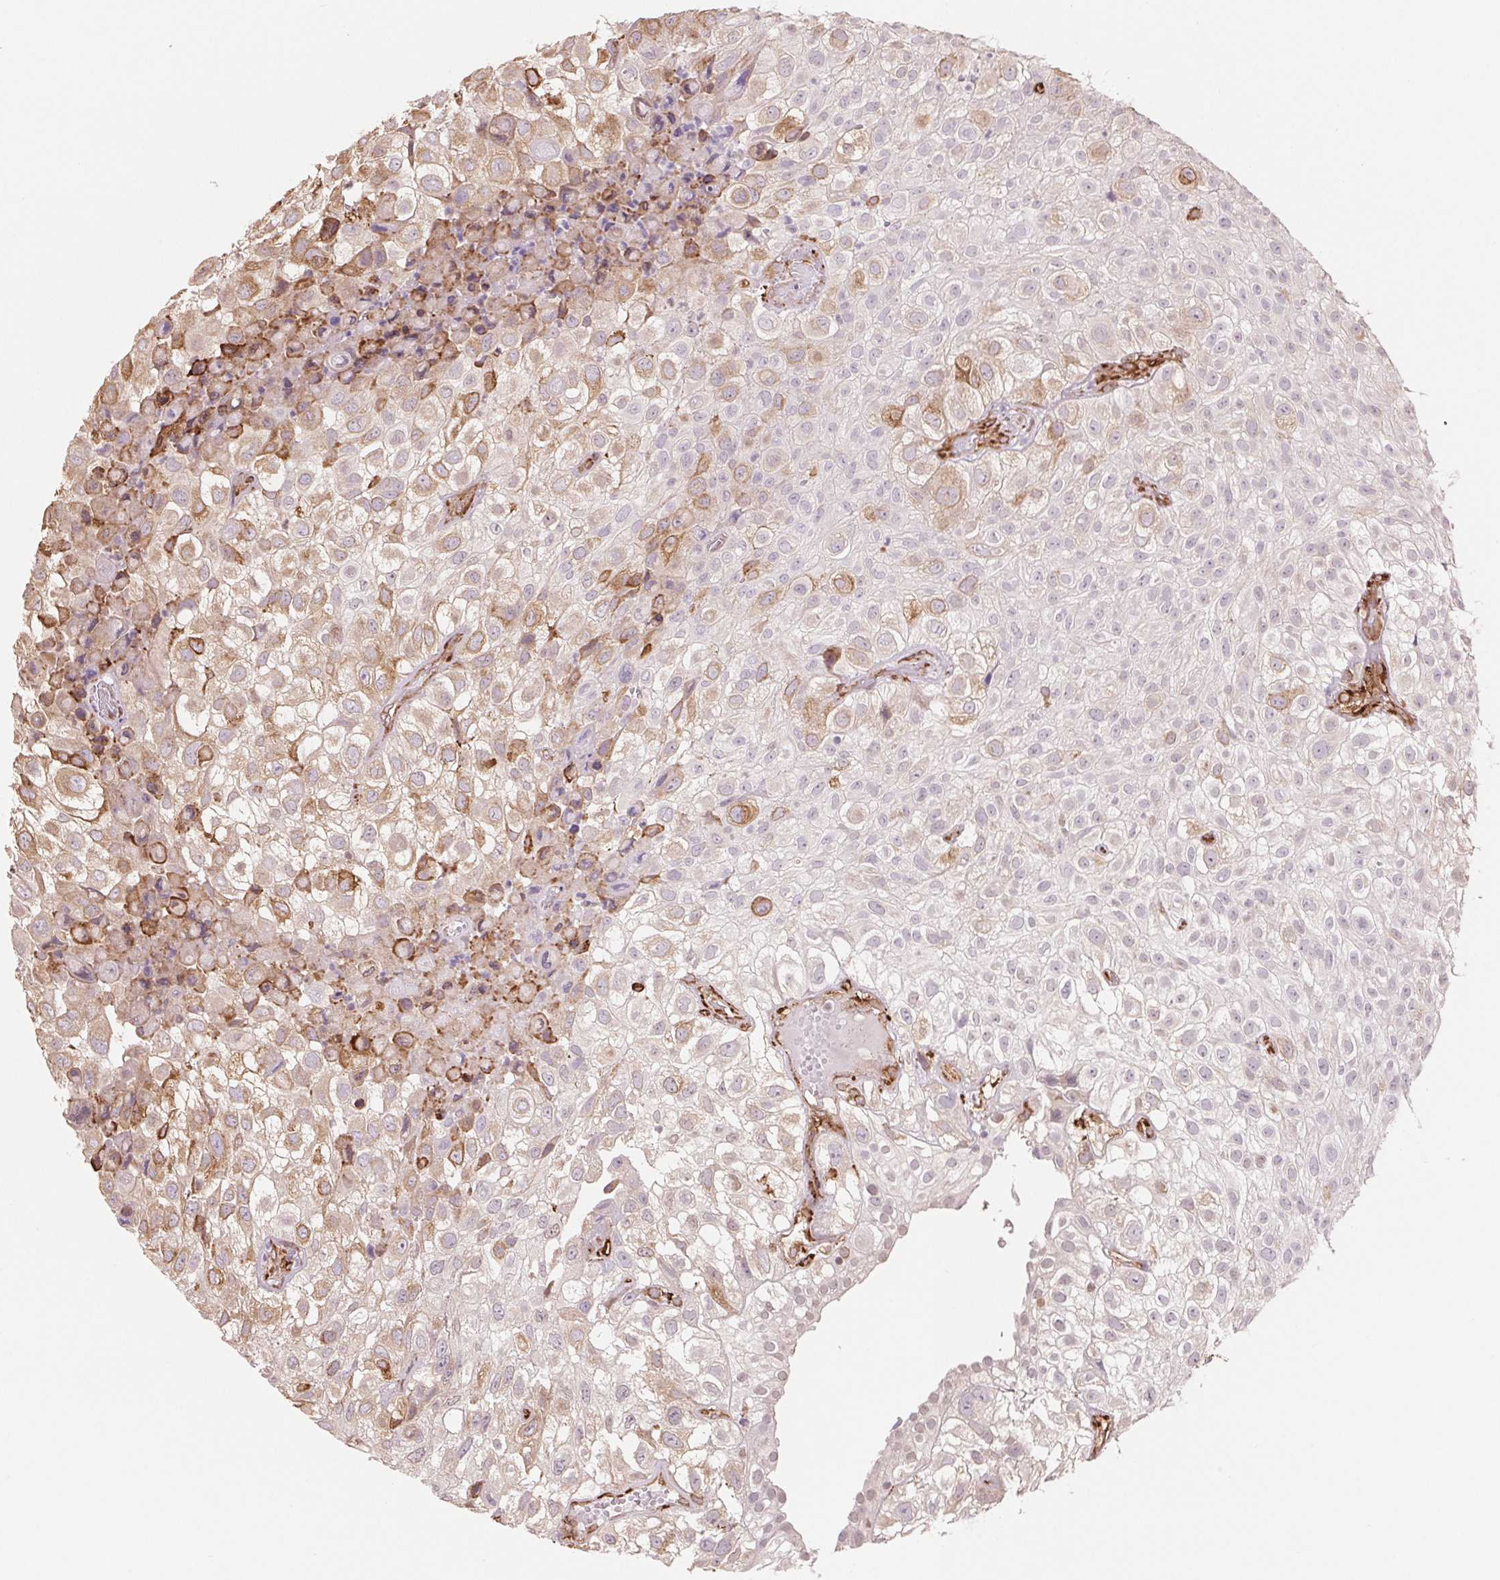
{"staining": {"intensity": "moderate", "quantity": "25%-75%", "location": "cytoplasmic/membranous"}, "tissue": "urothelial cancer", "cell_type": "Tumor cells", "image_type": "cancer", "snomed": [{"axis": "morphology", "description": "Urothelial carcinoma, High grade"}, {"axis": "topography", "description": "Urinary bladder"}], "caption": "Protein analysis of urothelial cancer tissue displays moderate cytoplasmic/membranous staining in about 25%-75% of tumor cells. (IHC, brightfield microscopy, high magnification).", "gene": "FKBP10", "patient": {"sex": "male", "age": 56}}